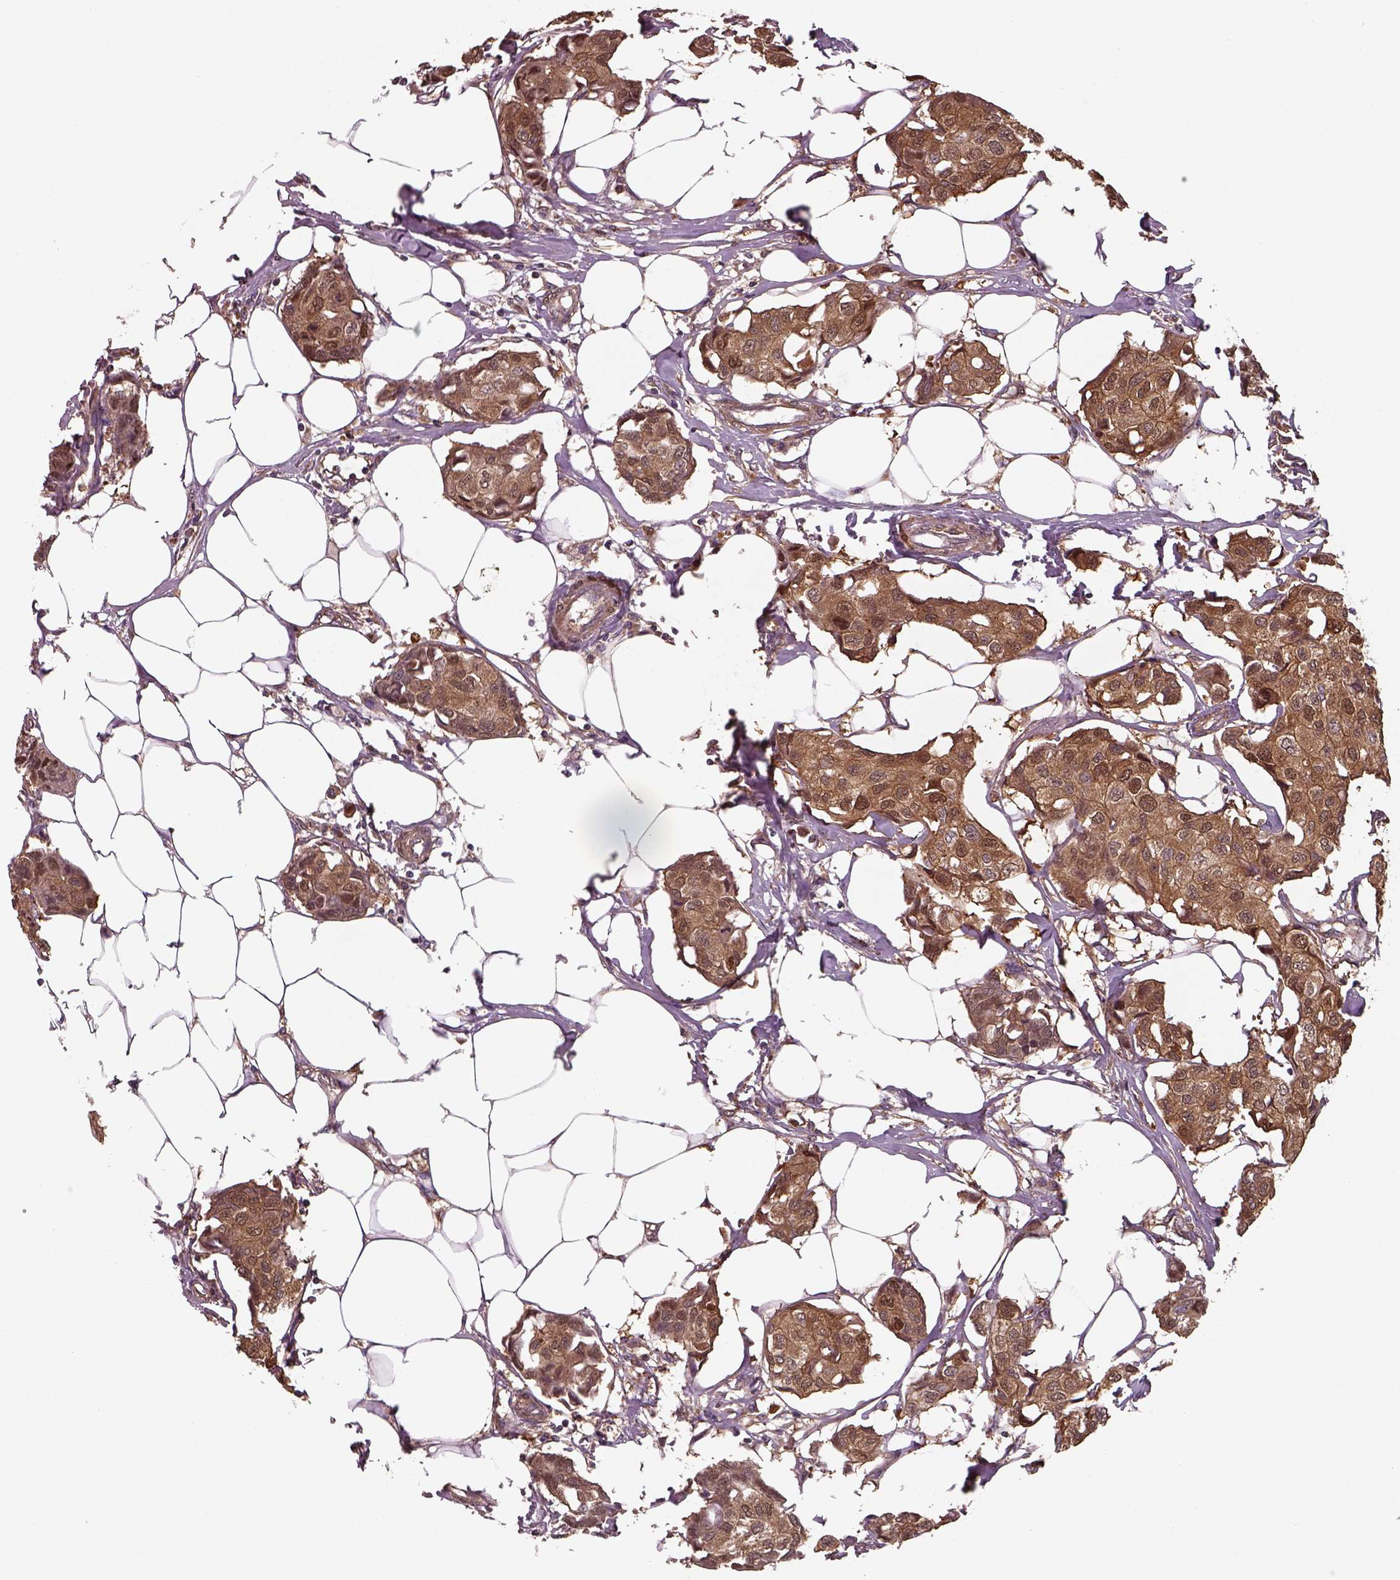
{"staining": {"intensity": "moderate", "quantity": ">75%", "location": "cytoplasmic/membranous"}, "tissue": "breast cancer", "cell_type": "Tumor cells", "image_type": "cancer", "snomed": [{"axis": "morphology", "description": "Duct carcinoma"}, {"axis": "topography", "description": "Breast"}], "caption": "This micrograph demonstrates immunohistochemistry (IHC) staining of breast cancer, with medium moderate cytoplasmic/membranous expression in approximately >75% of tumor cells.", "gene": "ISYNA1", "patient": {"sex": "female", "age": 80}}